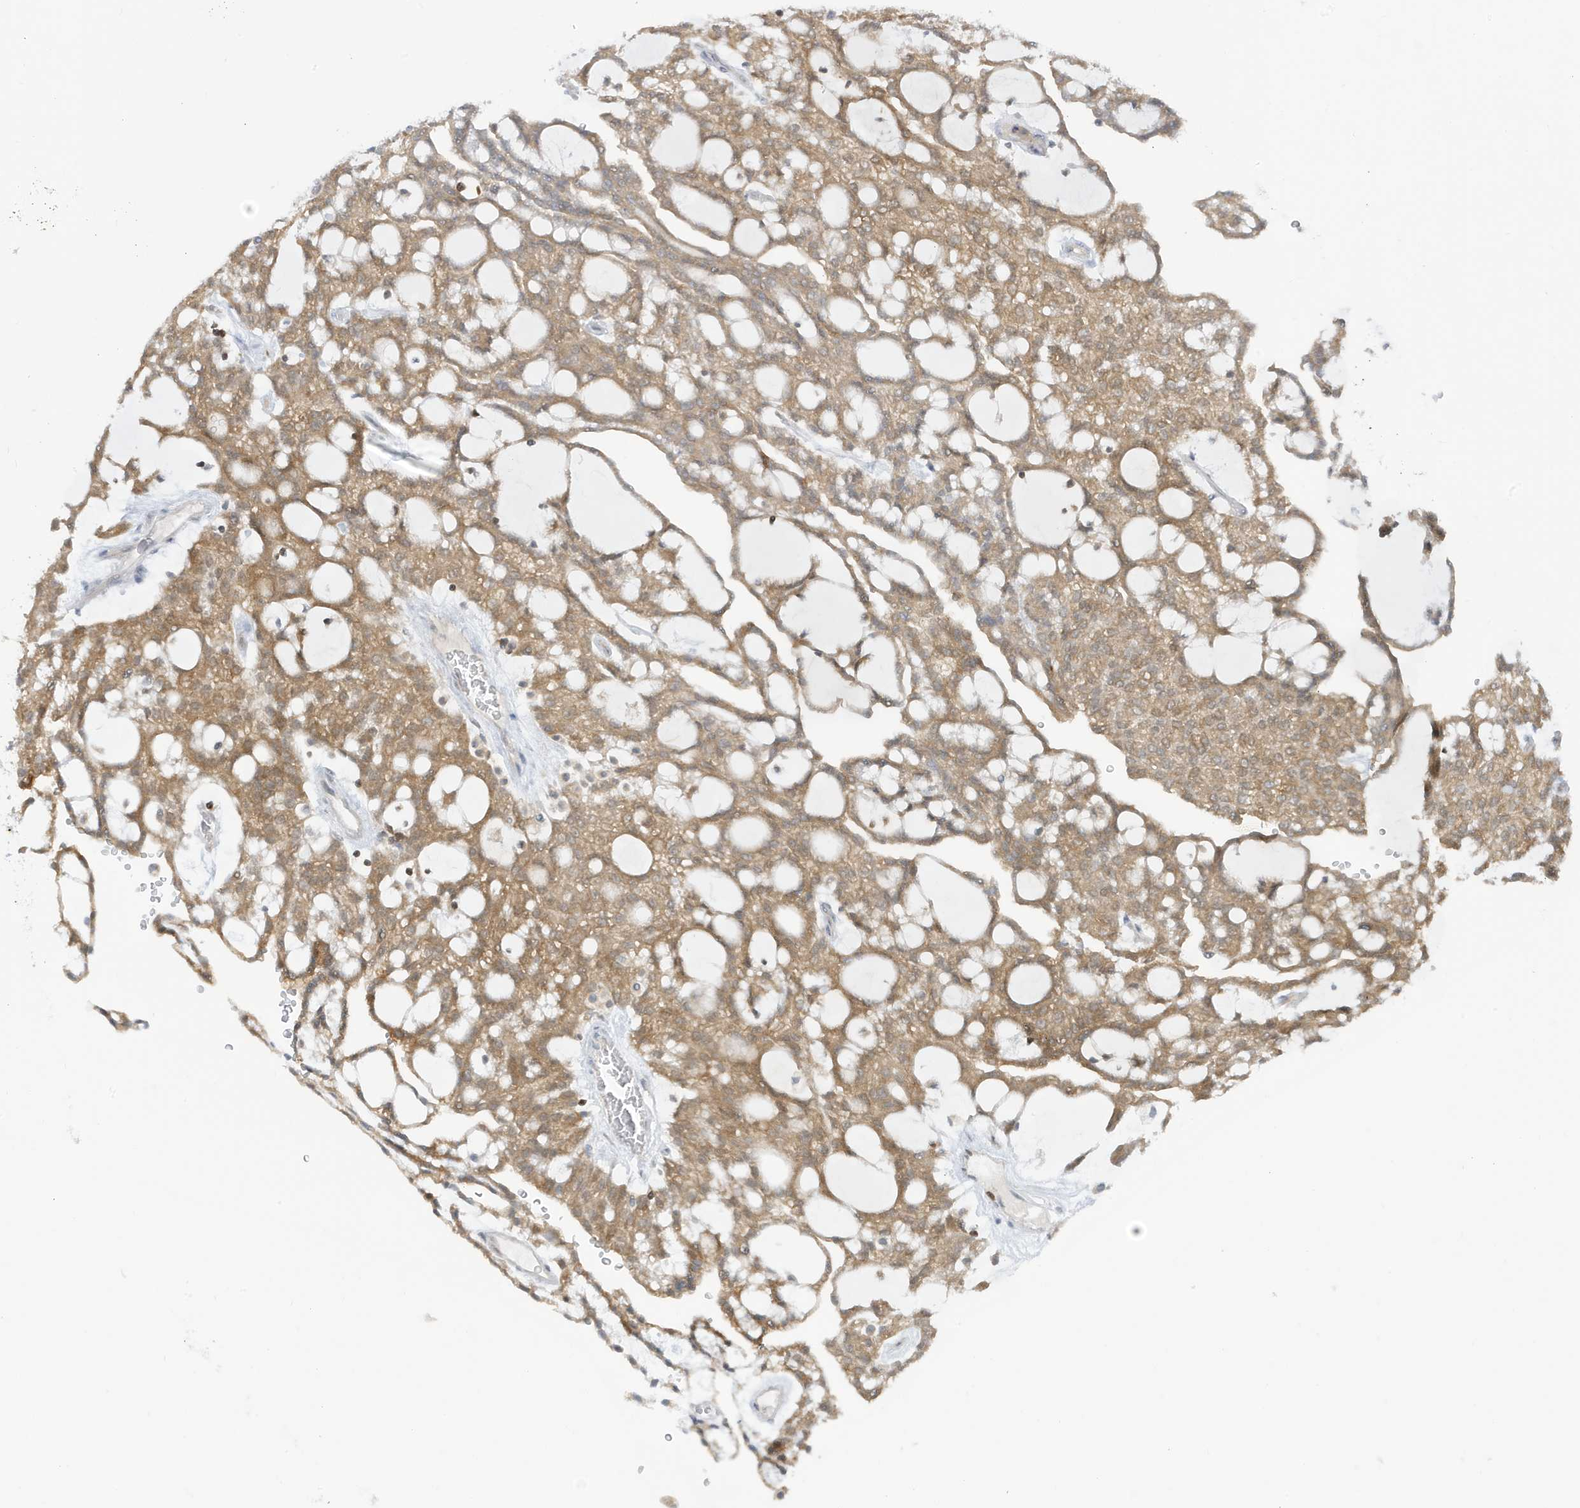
{"staining": {"intensity": "moderate", "quantity": ">75%", "location": "cytoplasmic/membranous"}, "tissue": "renal cancer", "cell_type": "Tumor cells", "image_type": "cancer", "snomed": [{"axis": "morphology", "description": "Adenocarcinoma, NOS"}, {"axis": "topography", "description": "Kidney"}], "caption": "Approximately >75% of tumor cells in human renal cancer display moderate cytoplasmic/membranous protein positivity as visualized by brown immunohistochemical staining.", "gene": "OGA", "patient": {"sex": "male", "age": 63}}